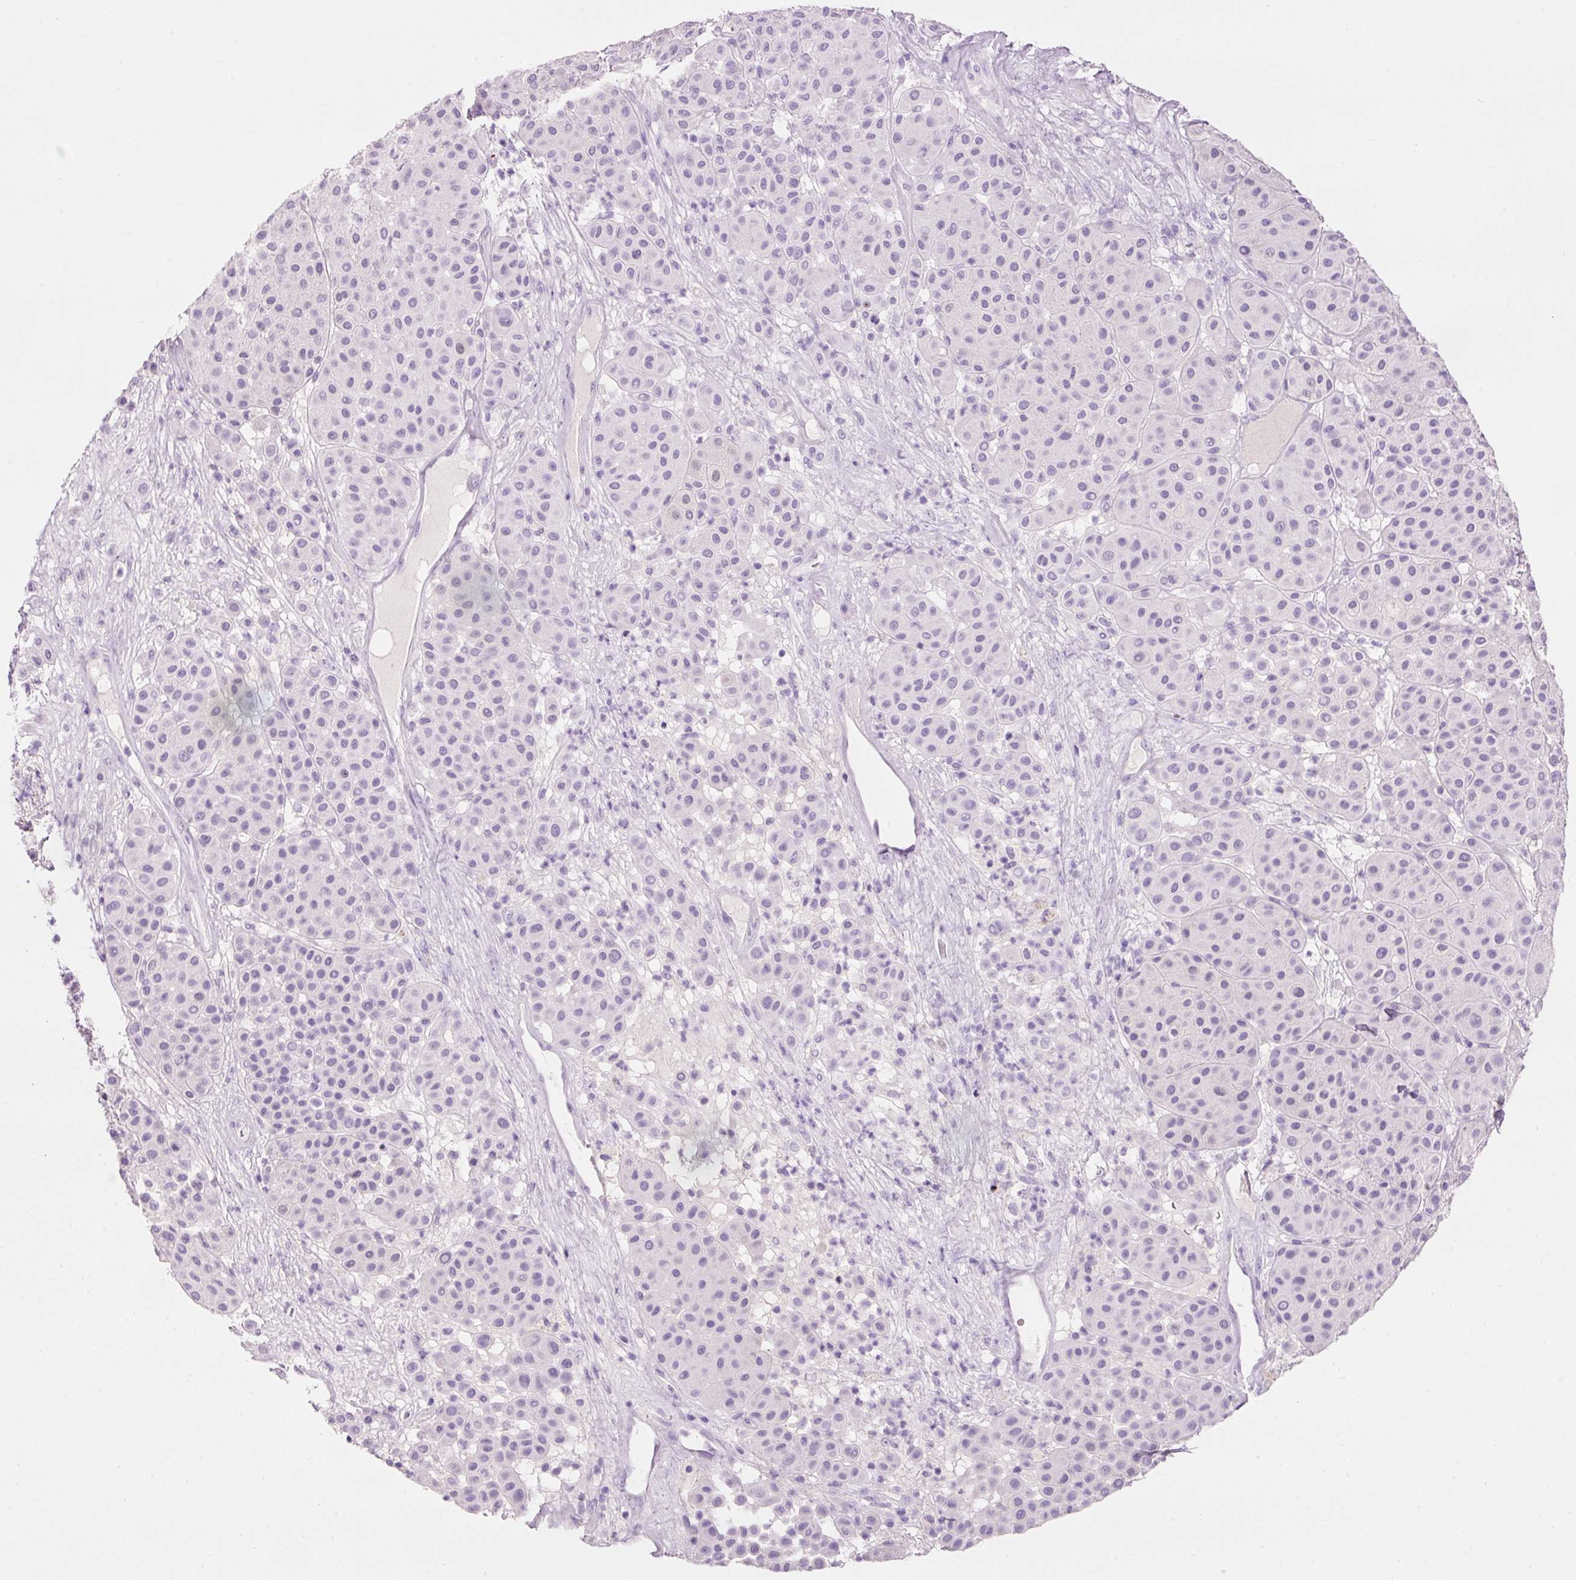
{"staining": {"intensity": "negative", "quantity": "none", "location": "none"}, "tissue": "melanoma", "cell_type": "Tumor cells", "image_type": "cancer", "snomed": [{"axis": "morphology", "description": "Malignant melanoma, Metastatic site"}, {"axis": "topography", "description": "Smooth muscle"}], "caption": "The micrograph exhibits no significant staining in tumor cells of malignant melanoma (metastatic site).", "gene": "MFAP4", "patient": {"sex": "male", "age": 41}}